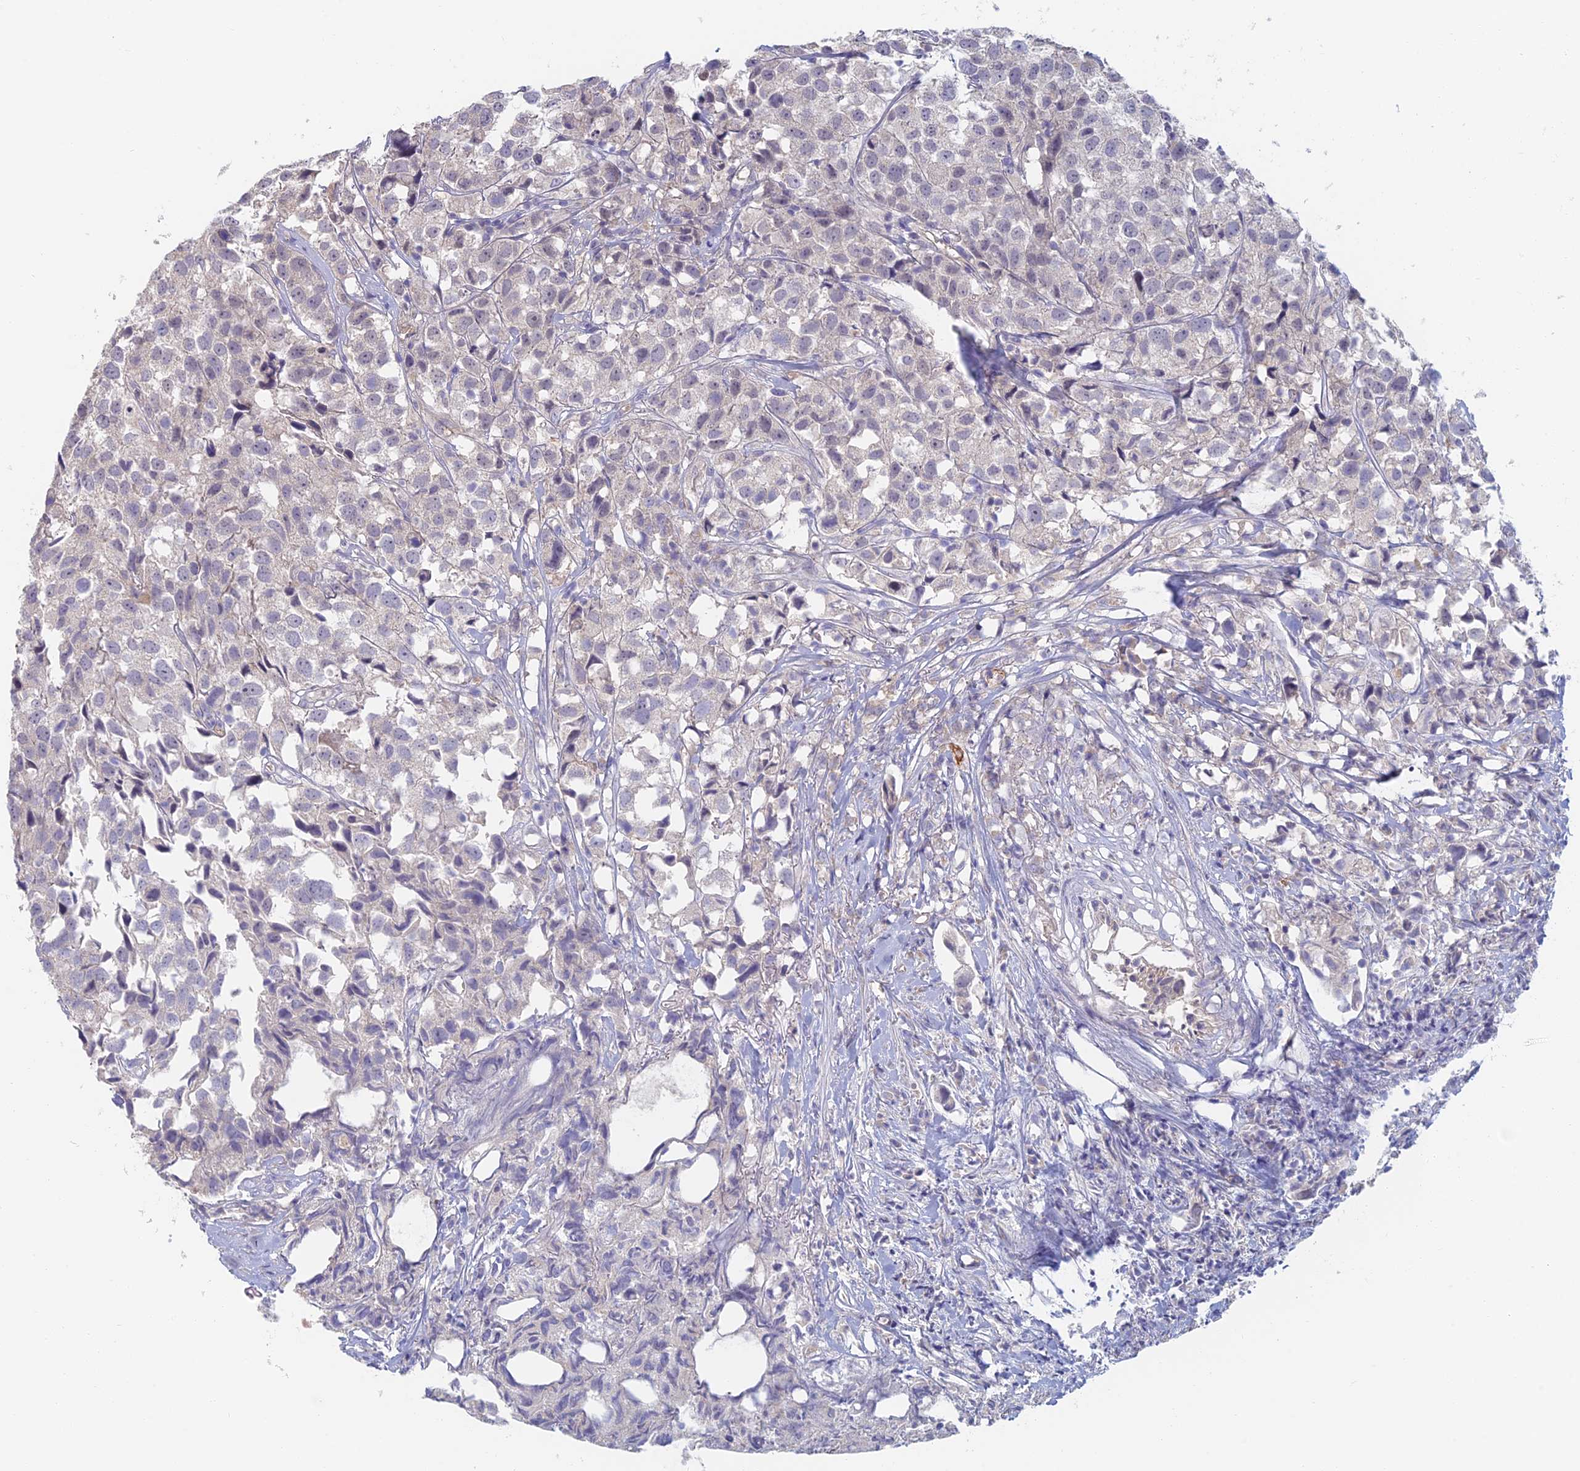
{"staining": {"intensity": "negative", "quantity": "none", "location": "none"}, "tissue": "urothelial cancer", "cell_type": "Tumor cells", "image_type": "cancer", "snomed": [{"axis": "morphology", "description": "Urothelial carcinoma, High grade"}, {"axis": "topography", "description": "Urinary bladder"}], "caption": "Urothelial cancer stained for a protein using IHC reveals no positivity tumor cells.", "gene": "ZUP1", "patient": {"sex": "female", "age": 75}}